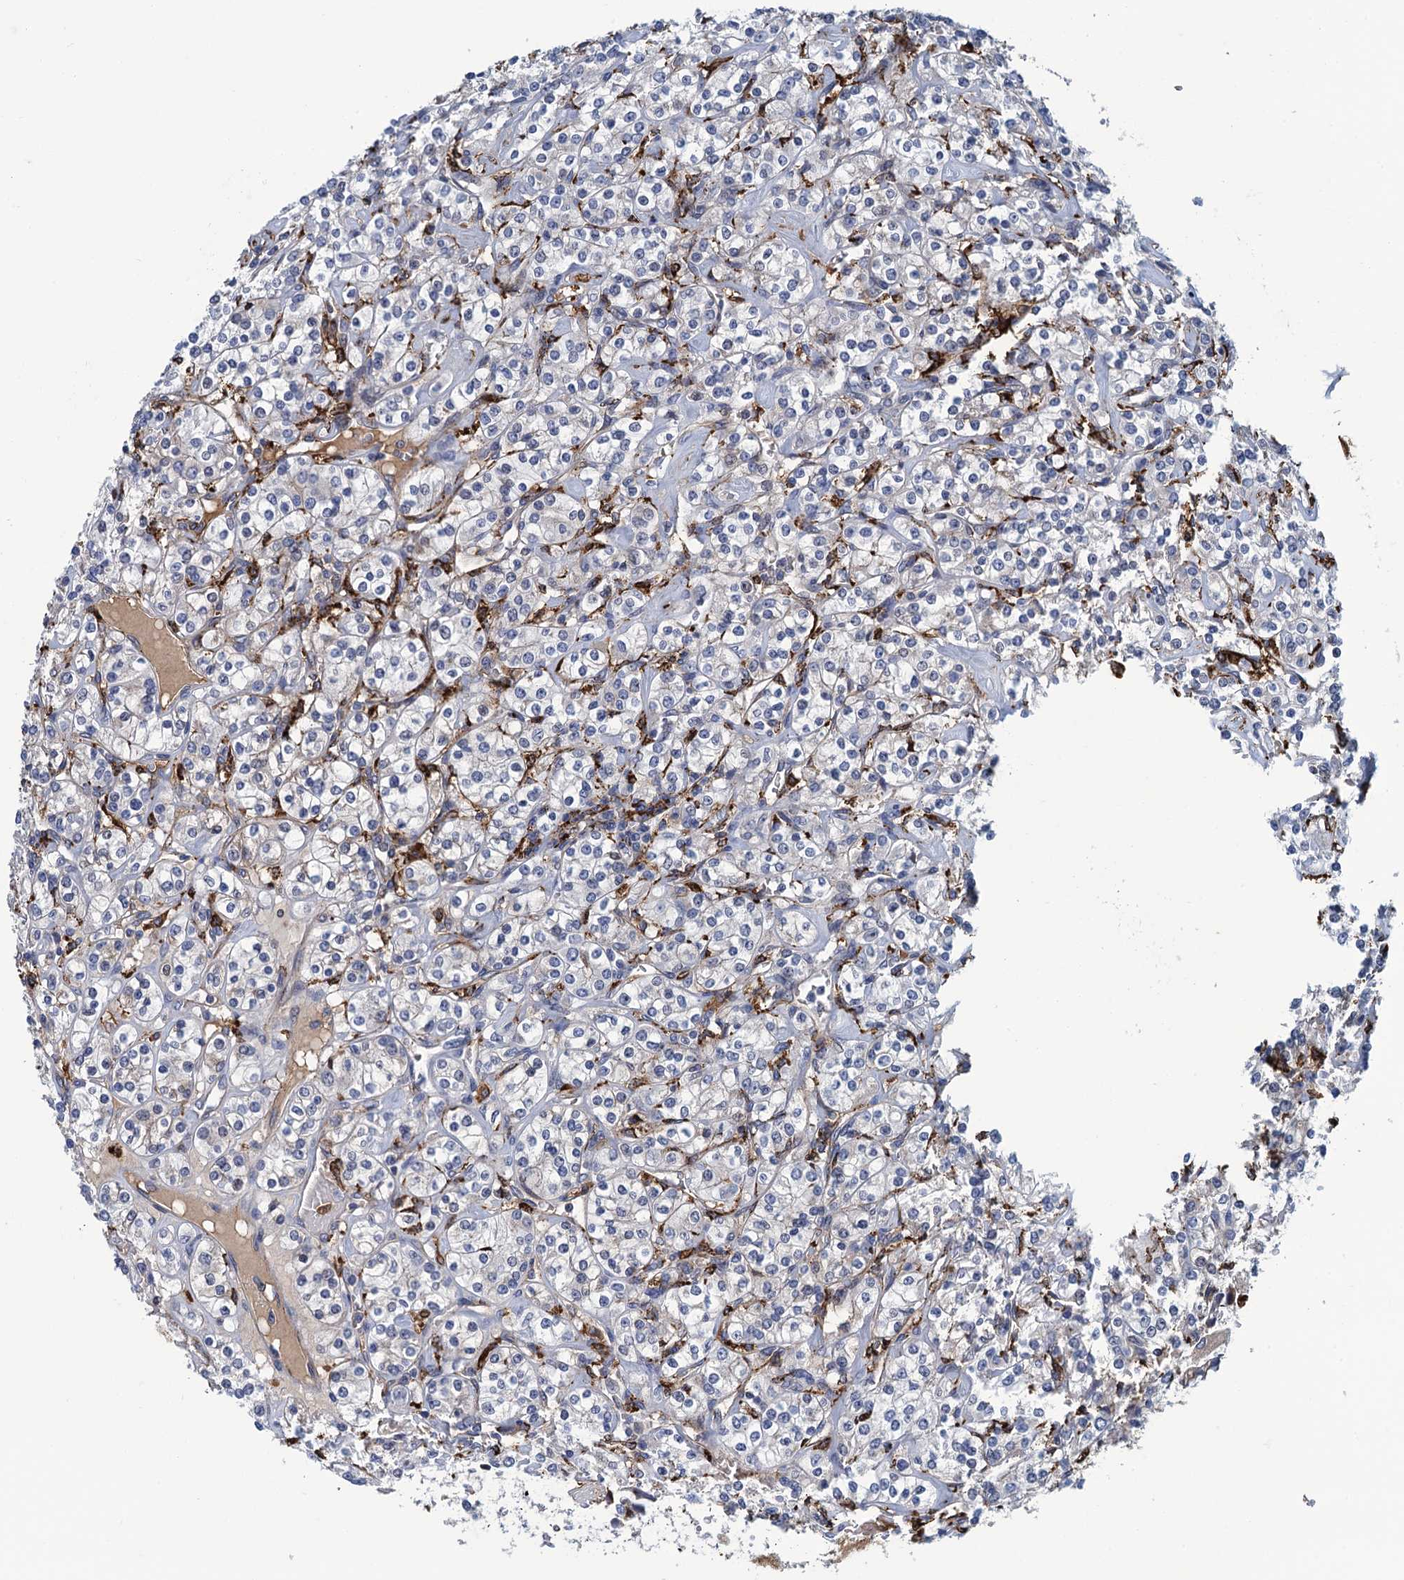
{"staining": {"intensity": "negative", "quantity": "none", "location": "none"}, "tissue": "renal cancer", "cell_type": "Tumor cells", "image_type": "cancer", "snomed": [{"axis": "morphology", "description": "Adenocarcinoma, NOS"}, {"axis": "topography", "description": "Kidney"}], "caption": "An immunohistochemistry image of adenocarcinoma (renal) is shown. There is no staining in tumor cells of adenocarcinoma (renal).", "gene": "DNHD1", "patient": {"sex": "male", "age": 77}}